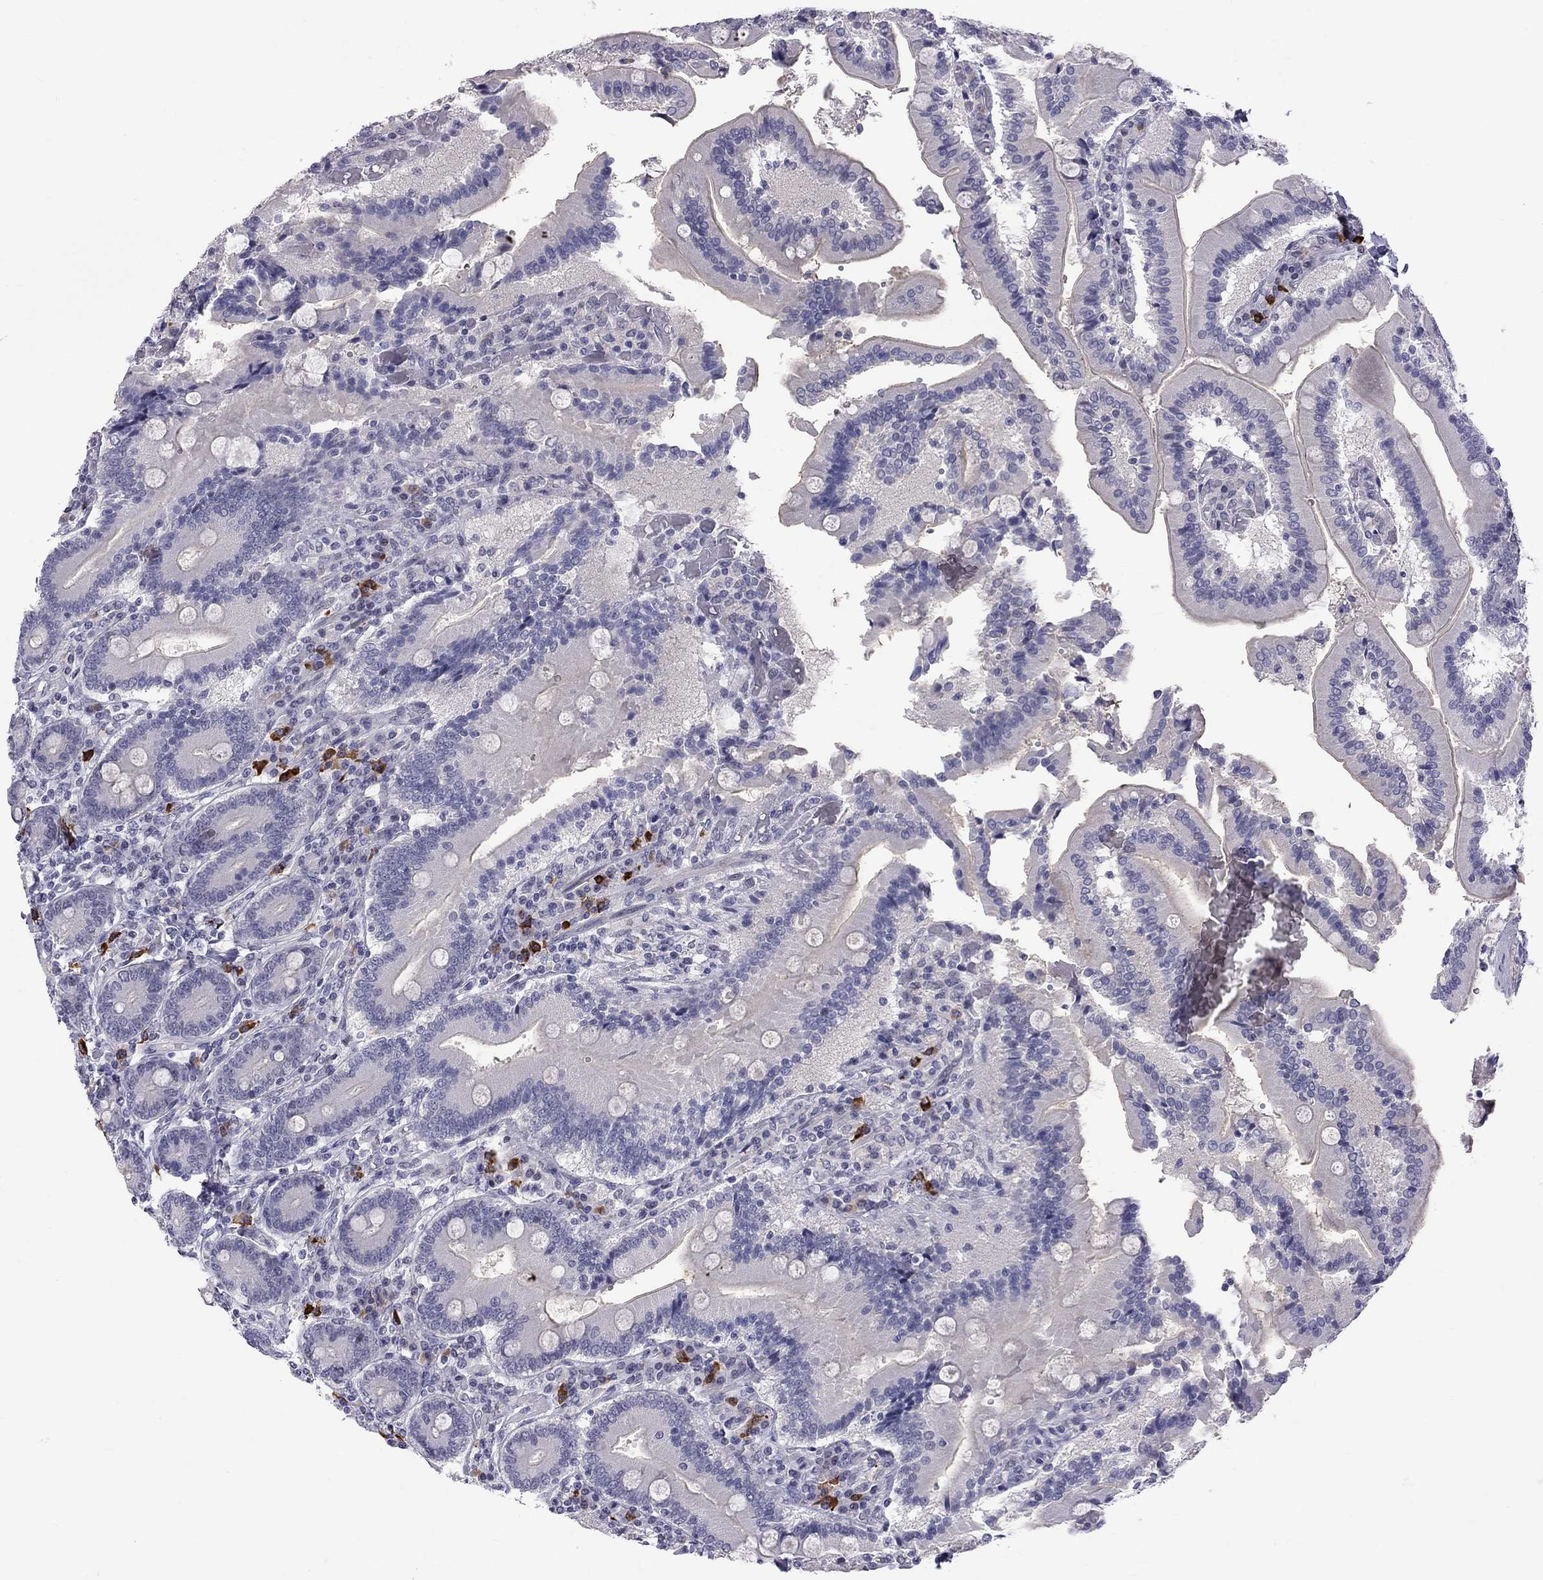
{"staining": {"intensity": "negative", "quantity": "none", "location": "none"}, "tissue": "duodenum", "cell_type": "Glandular cells", "image_type": "normal", "snomed": [{"axis": "morphology", "description": "Normal tissue, NOS"}, {"axis": "topography", "description": "Duodenum"}], "caption": "High power microscopy photomicrograph of an IHC image of benign duodenum, revealing no significant expression in glandular cells. (Brightfield microscopy of DAB (3,3'-diaminobenzidine) immunohistochemistry (IHC) at high magnification).", "gene": "RTL9", "patient": {"sex": "female", "age": 62}}